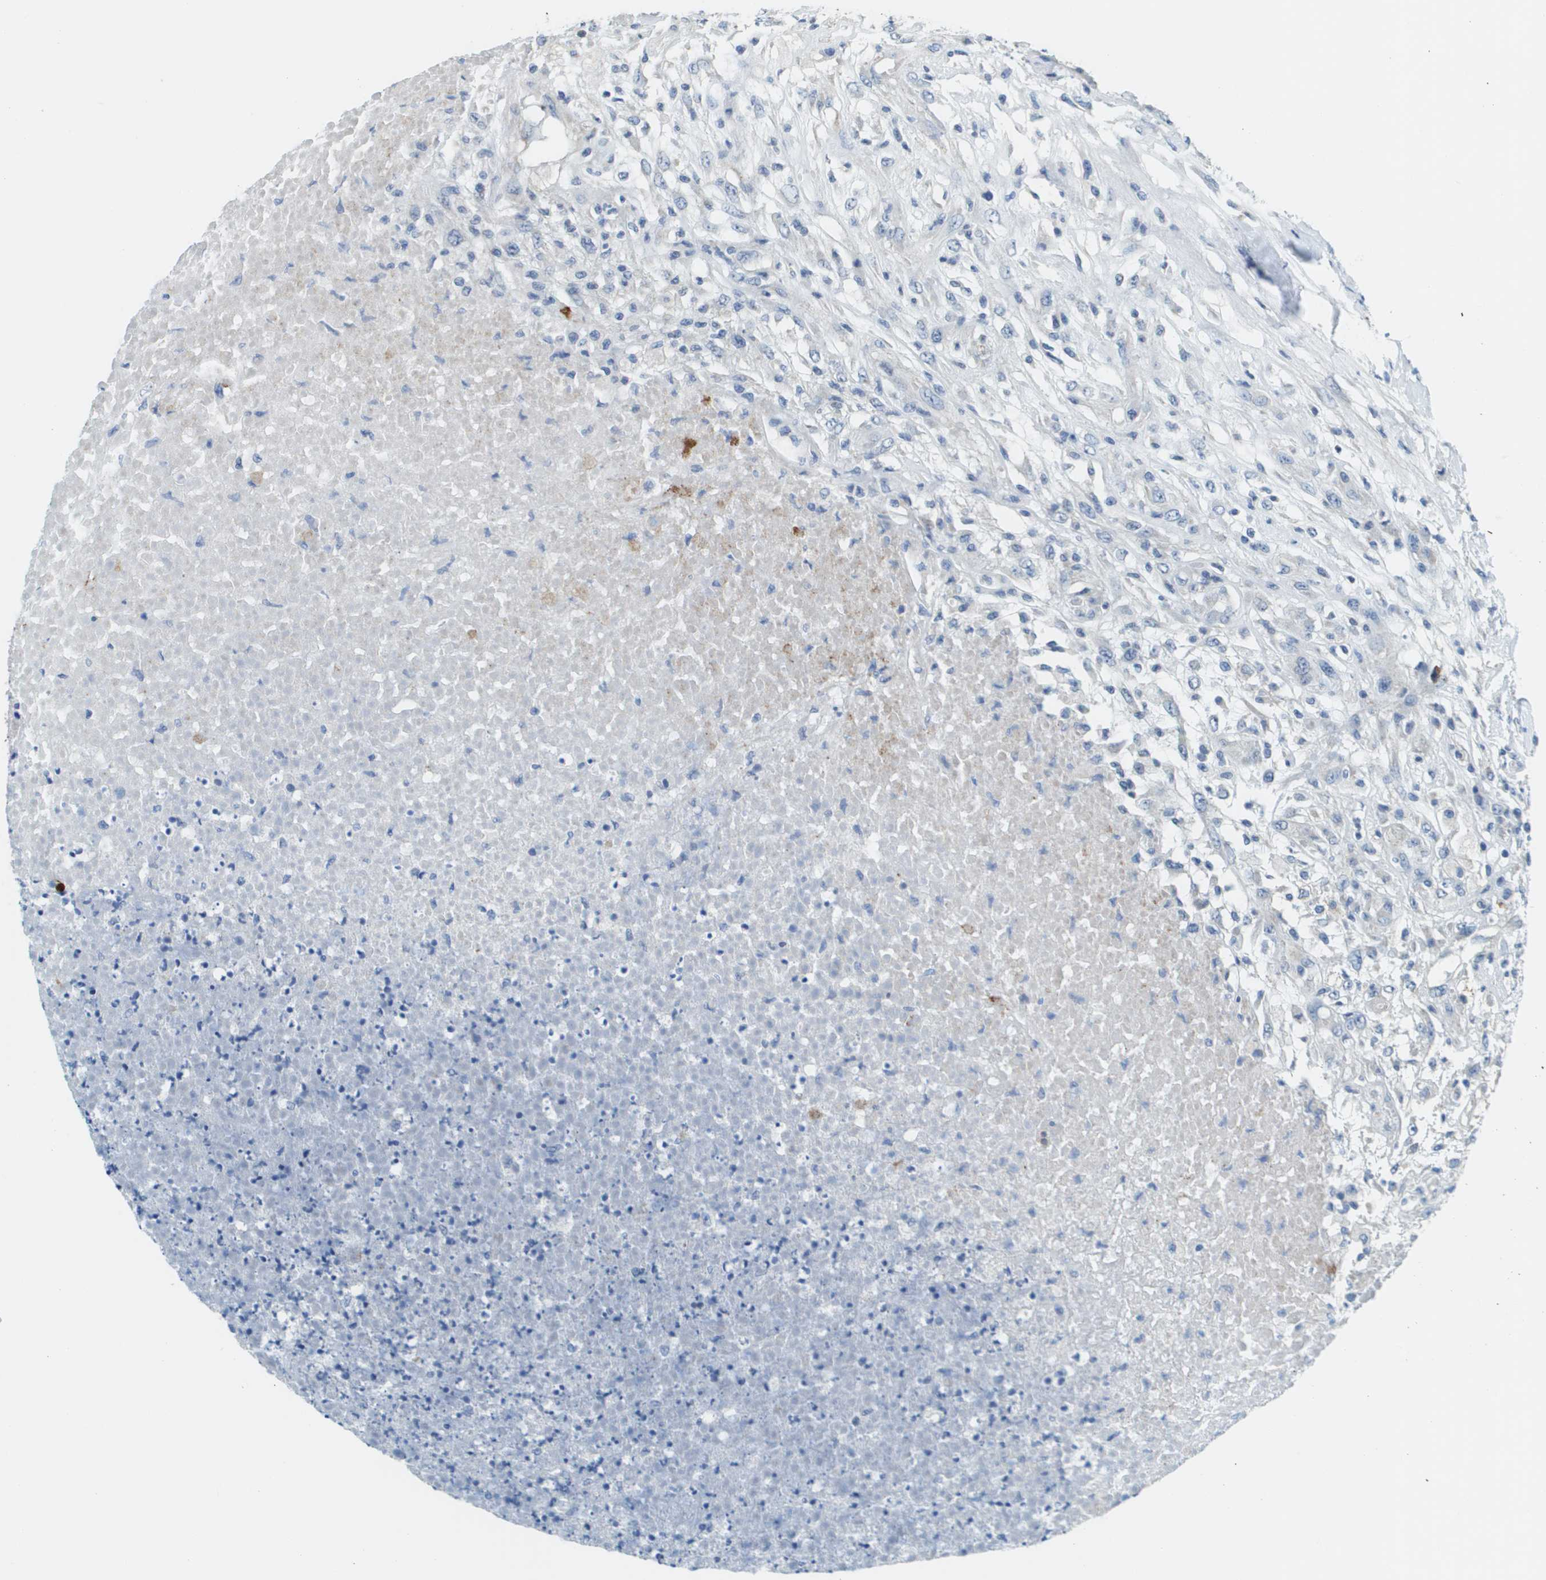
{"staining": {"intensity": "negative", "quantity": "none", "location": "none"}, "tissue": "testis cancer", "cell_type": "Tumor cells", "image_type": "cancer", "snomed": [{"axis": "morphology", "description": "Seminoma, NOS"}, {"axis": "topography", "description": "Testis"}], "caption": "The IHC image has no significant staining in tumor cells of testis cancer tissue.", "gene": "SDC1", "patient": {"sex": "male", "age": 59}}